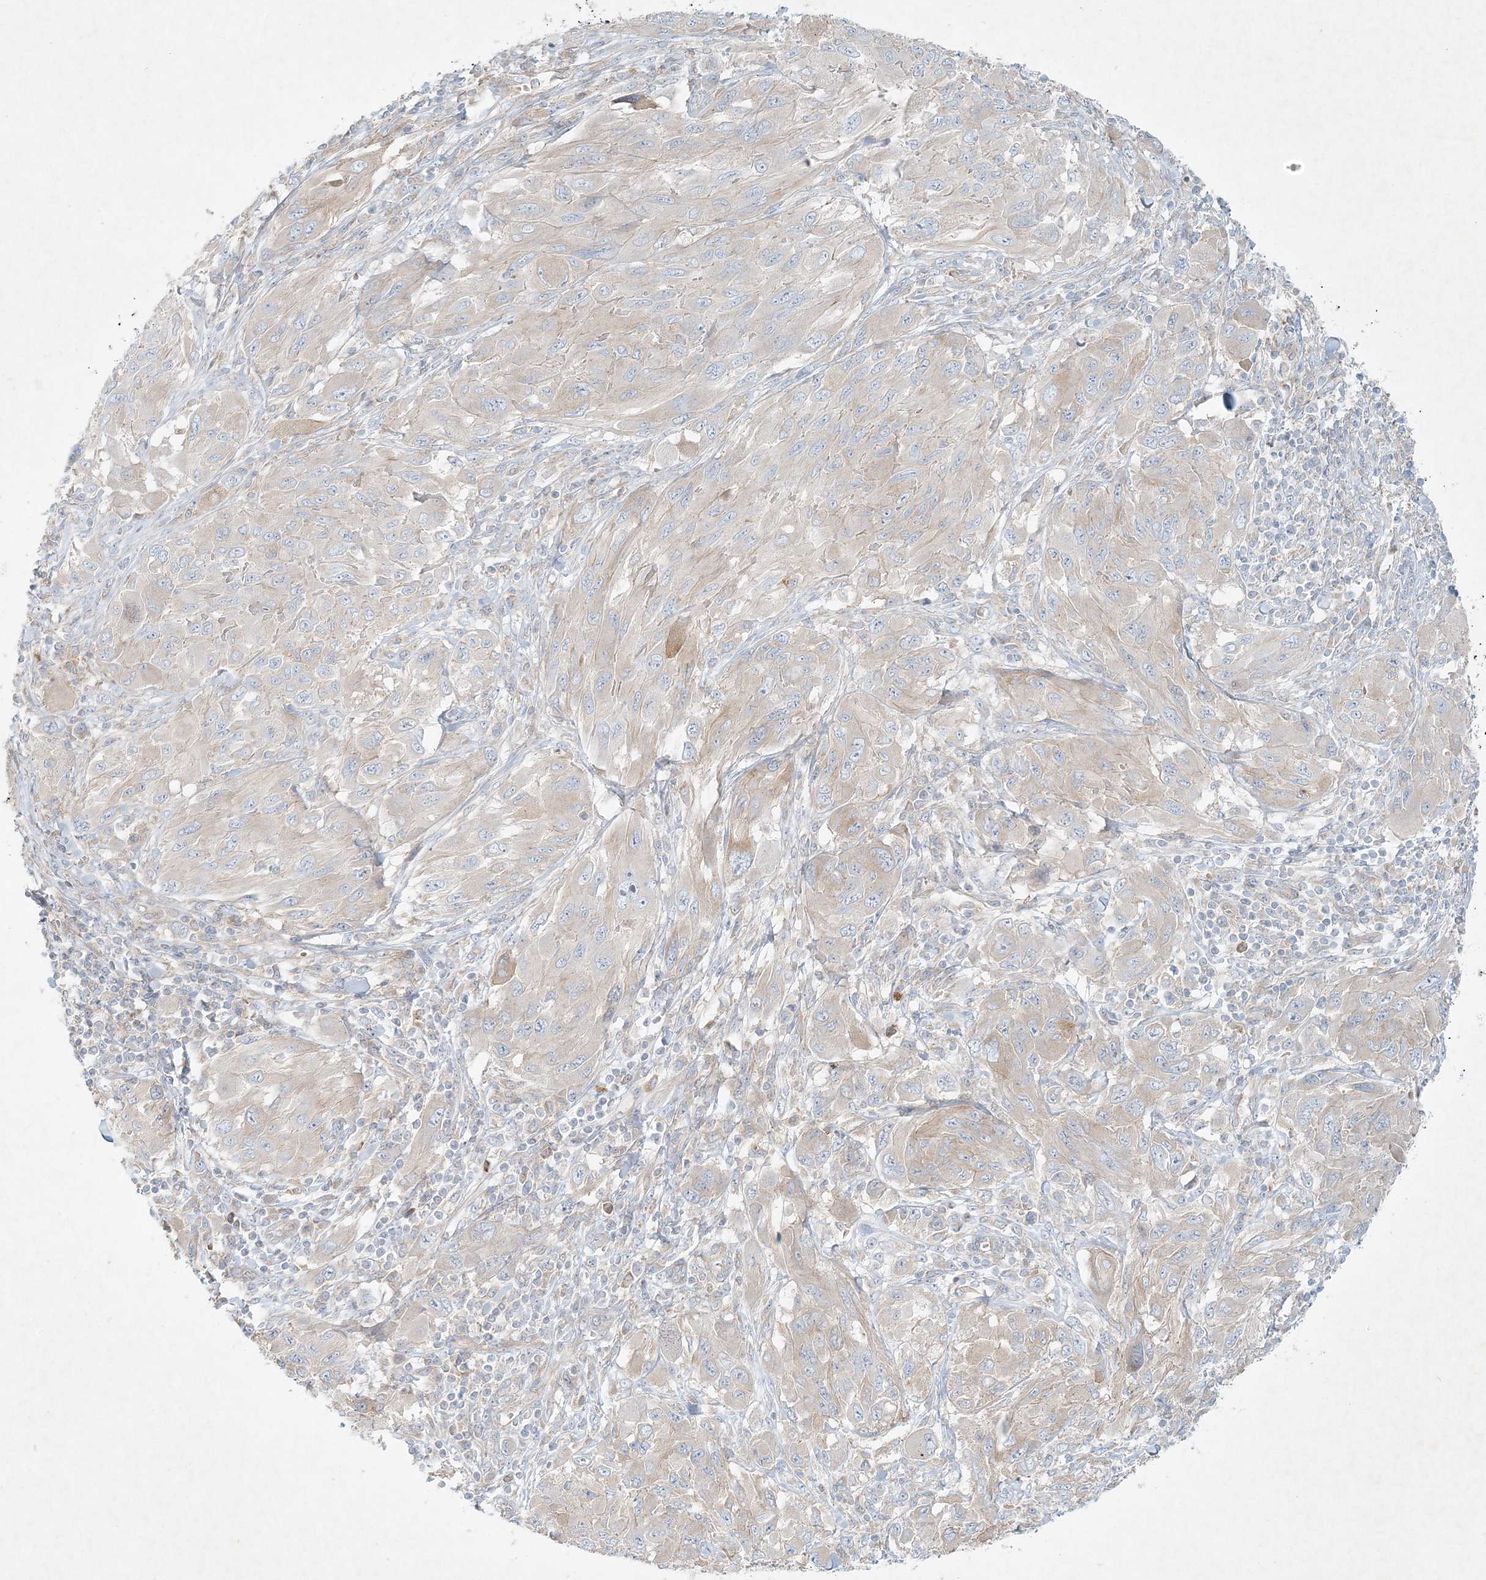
{"staining": {"intensity": "weak", "quantity": "25%-75%", "location": "cytoplasmic/membranous"}, "tissue": "melanoma", "cell_type": "Tumor cells", "image_type": "cancer", "snomed": [{"axis": "morphology", "description": "Malignant melanoma, NOS"}, {"axis": "topography", "description": "Skin"}], "caption": "Human melanoma stained for a protein (brown) reveals weak cytoplasmic/membranous positive staining in approximately 25%-75% of tumor cells.", "gene": "STK11IP", "patient": {"sex": "female", "age": 91}}